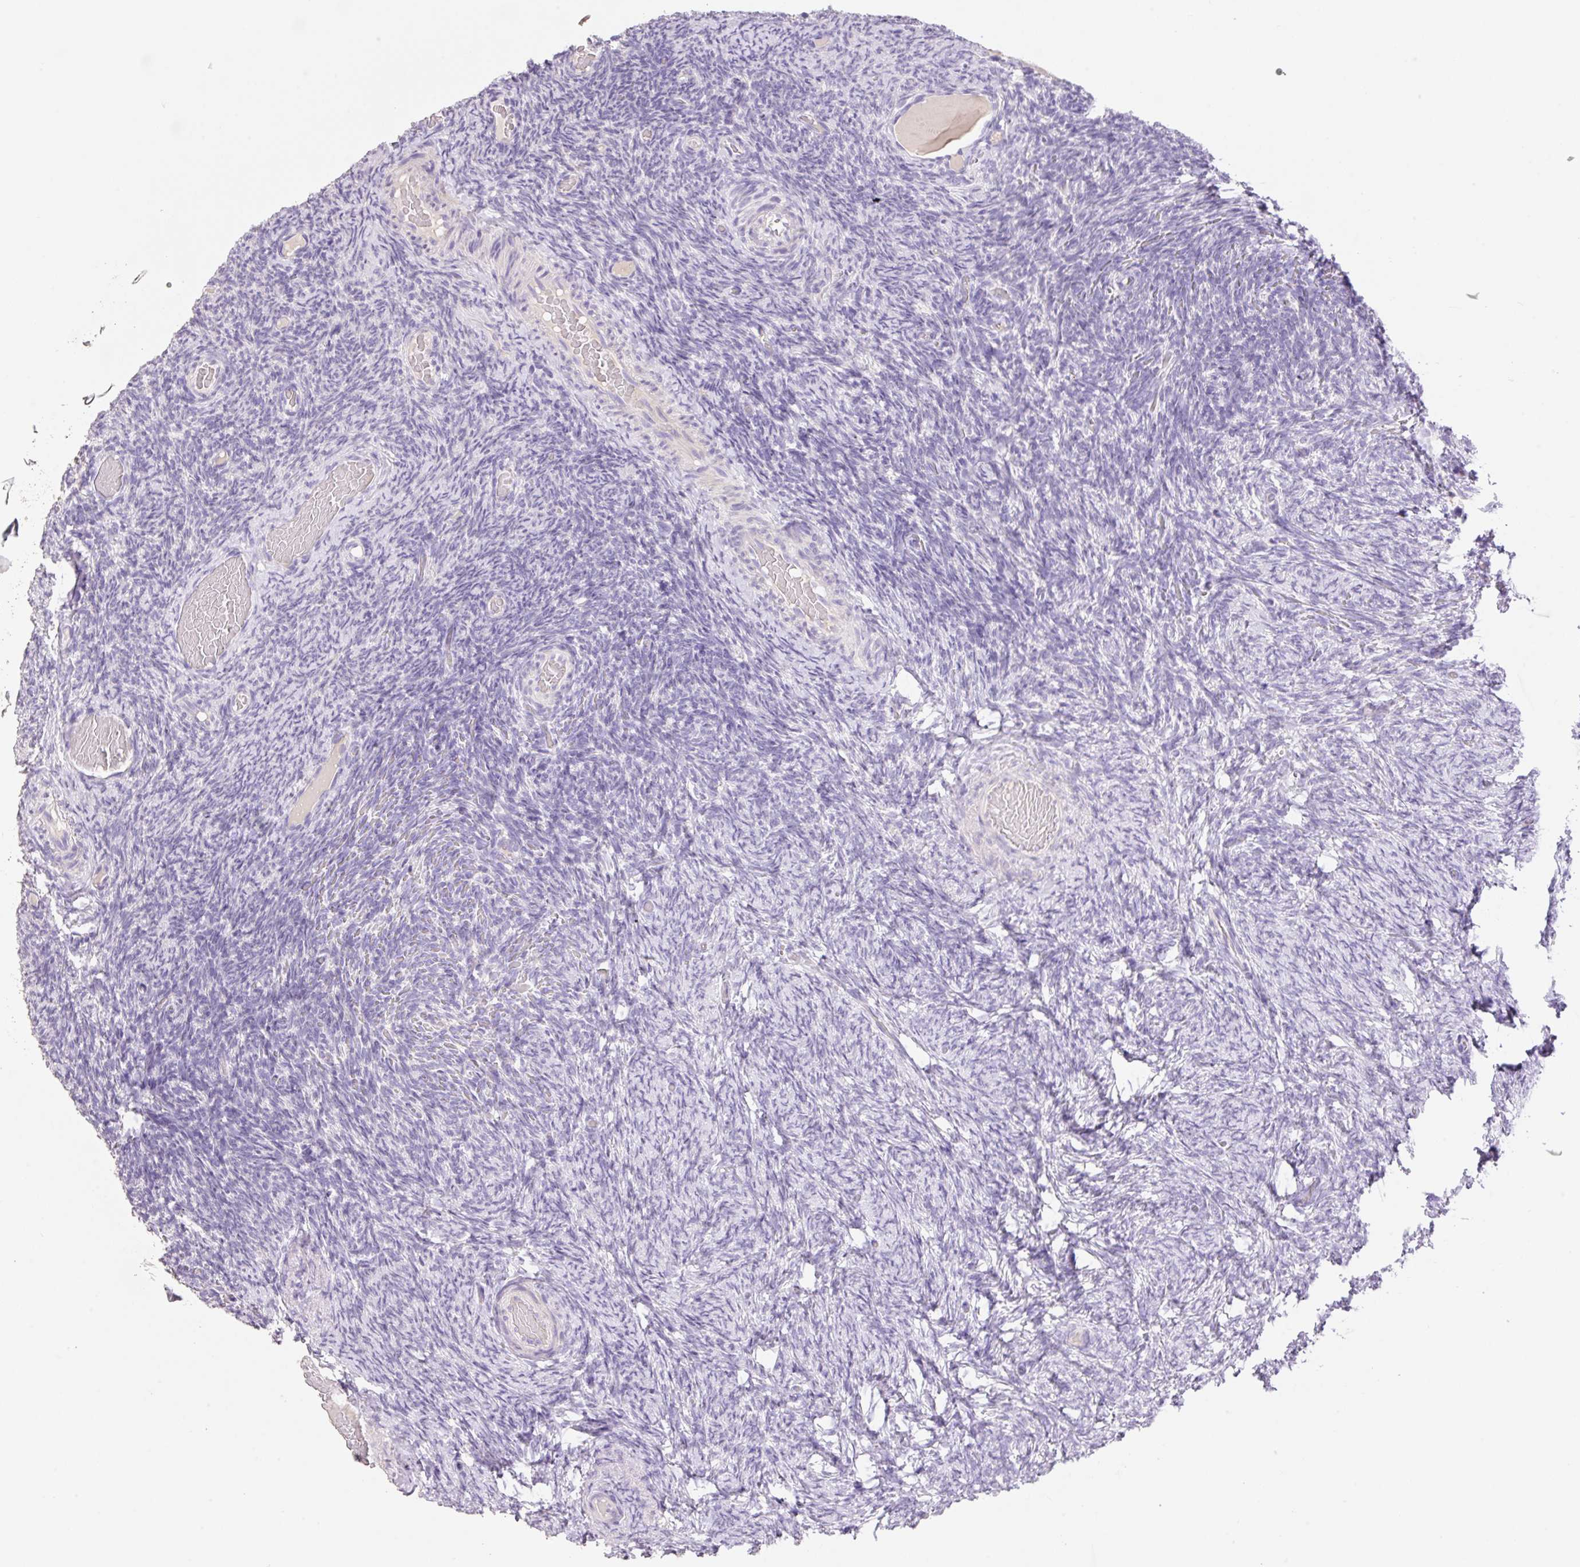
{"staining": {"intensity": "negative", "quantity": "none", "location": "none"}, "tissue": "ovary", "cell_type": "Follicle cells", "image_type": "normal", "snomed": [{"axis": "morphology", "description": "Normal tissue, NOS"}, {"axis": "topography", "description": "Ovary"}], "caption": "The immunohistochemistry photomicrograph has no significant expression in follicle cells of ovary. The staining was performed using DAB to visualize the protein expression in brown, while the nuclei were stained in blue with hematoxylin (Magnification: 20x).", "gene": "HCRTR2", "patient": {"sex": "female", "age": 34}}